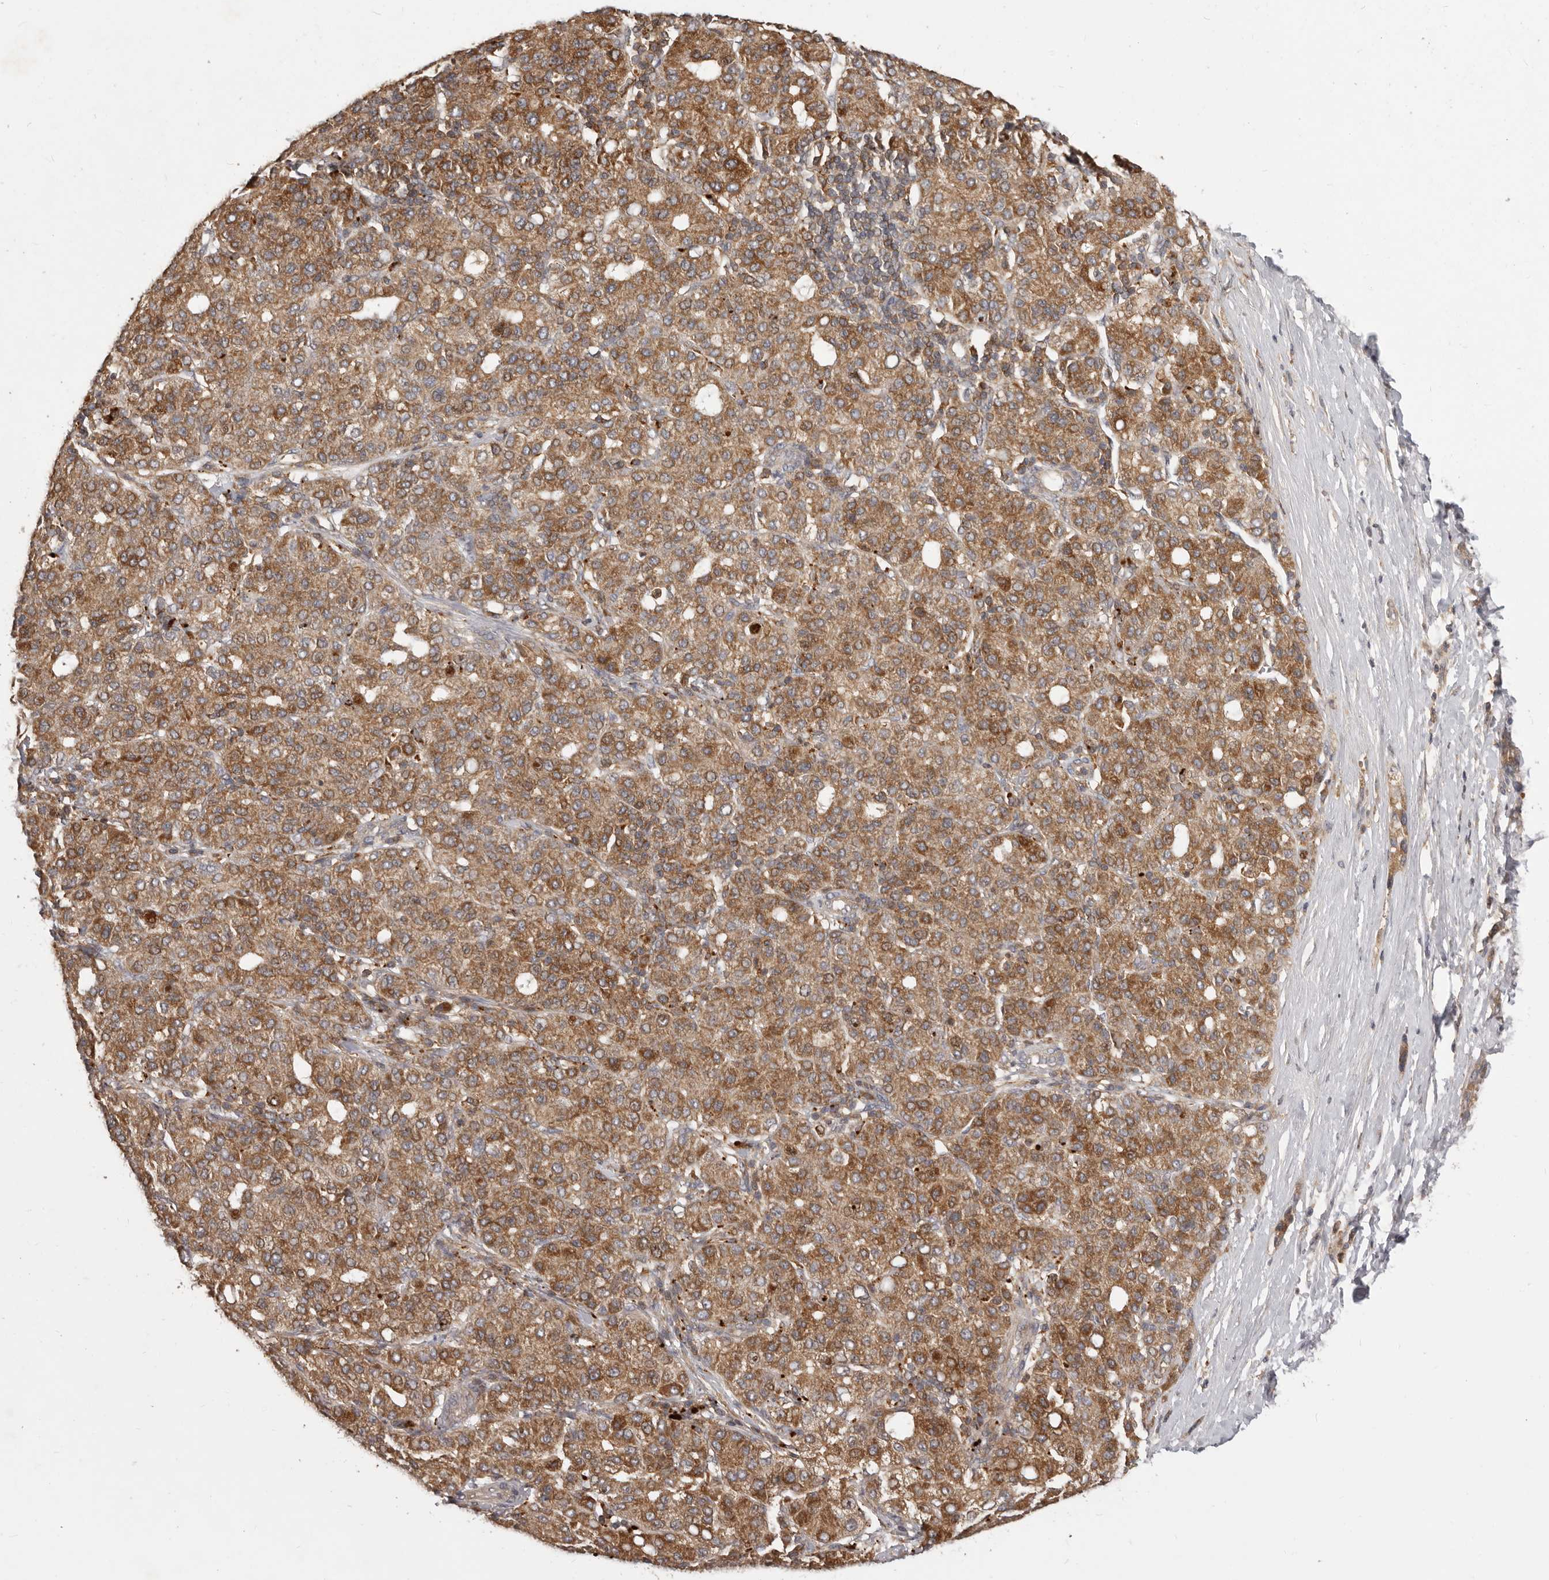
{"staining": {"intensity": "moderate", "quantity": ">75%", "location": "cytoplasmic/membranous"}, "tissue": "liver cancer", "cell_type": "Tumor cells", "image_type": "cancer", "snomed": [{"axis": "morphology", "description": "Carcinoma, Hepatocellular, NOS"}, {"axis": "topography", "description": "Liver"}], "caption": "Liver cancer (hepatocellular carcinoma) stained with DAB IHC demonstrates medium levels of moderate cytoplasmic/membranous positivity in approximately >75% of tumor cells.", "gene": "RNF187", "patient": {"sex": "male", "age": 65}}